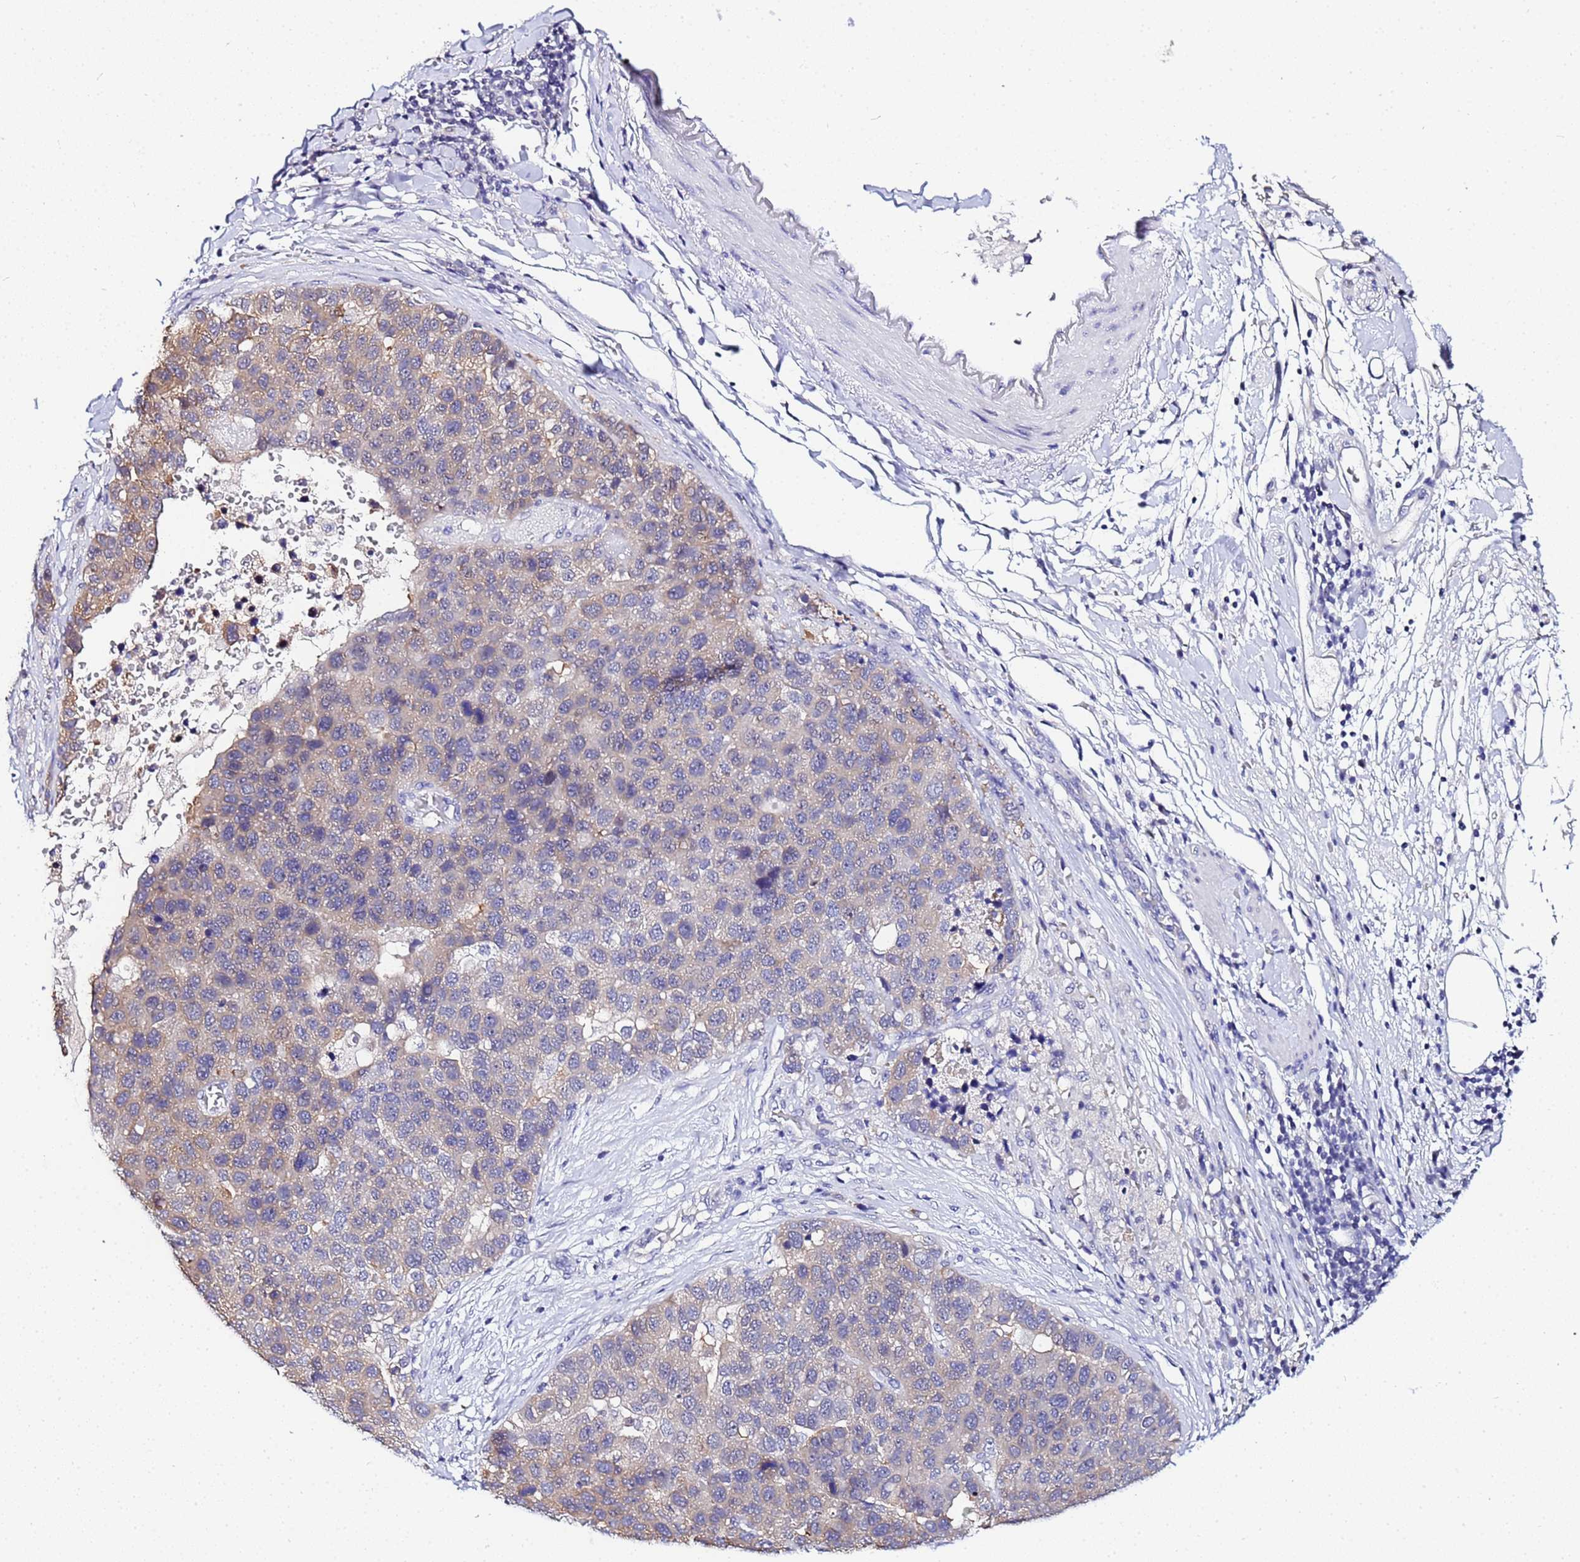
{"staining": {"intensity": "negative", "quantity": "none", "location": "none"}, "tissue": "pancreatic cancer", "cell_type": "Tumor cells", "image_type": "cancer", "snomed": [{"axis": "morphology", "description": "Adenocarcinoma, NOS"}, {"axis": "topography", "description": "Pancreas"}], "caption": "A high-resolution histopathology image shows IHC staining of pancreatic cancer (adenocarcinoma), which exhibits no significant expression in tumor cells. (DAB immunohistochemistry (IHC) visualized using brightfield microscopy, high magnification).", "gene": "ACTL6B", "patient": {"sex": "female", "age": 61}}